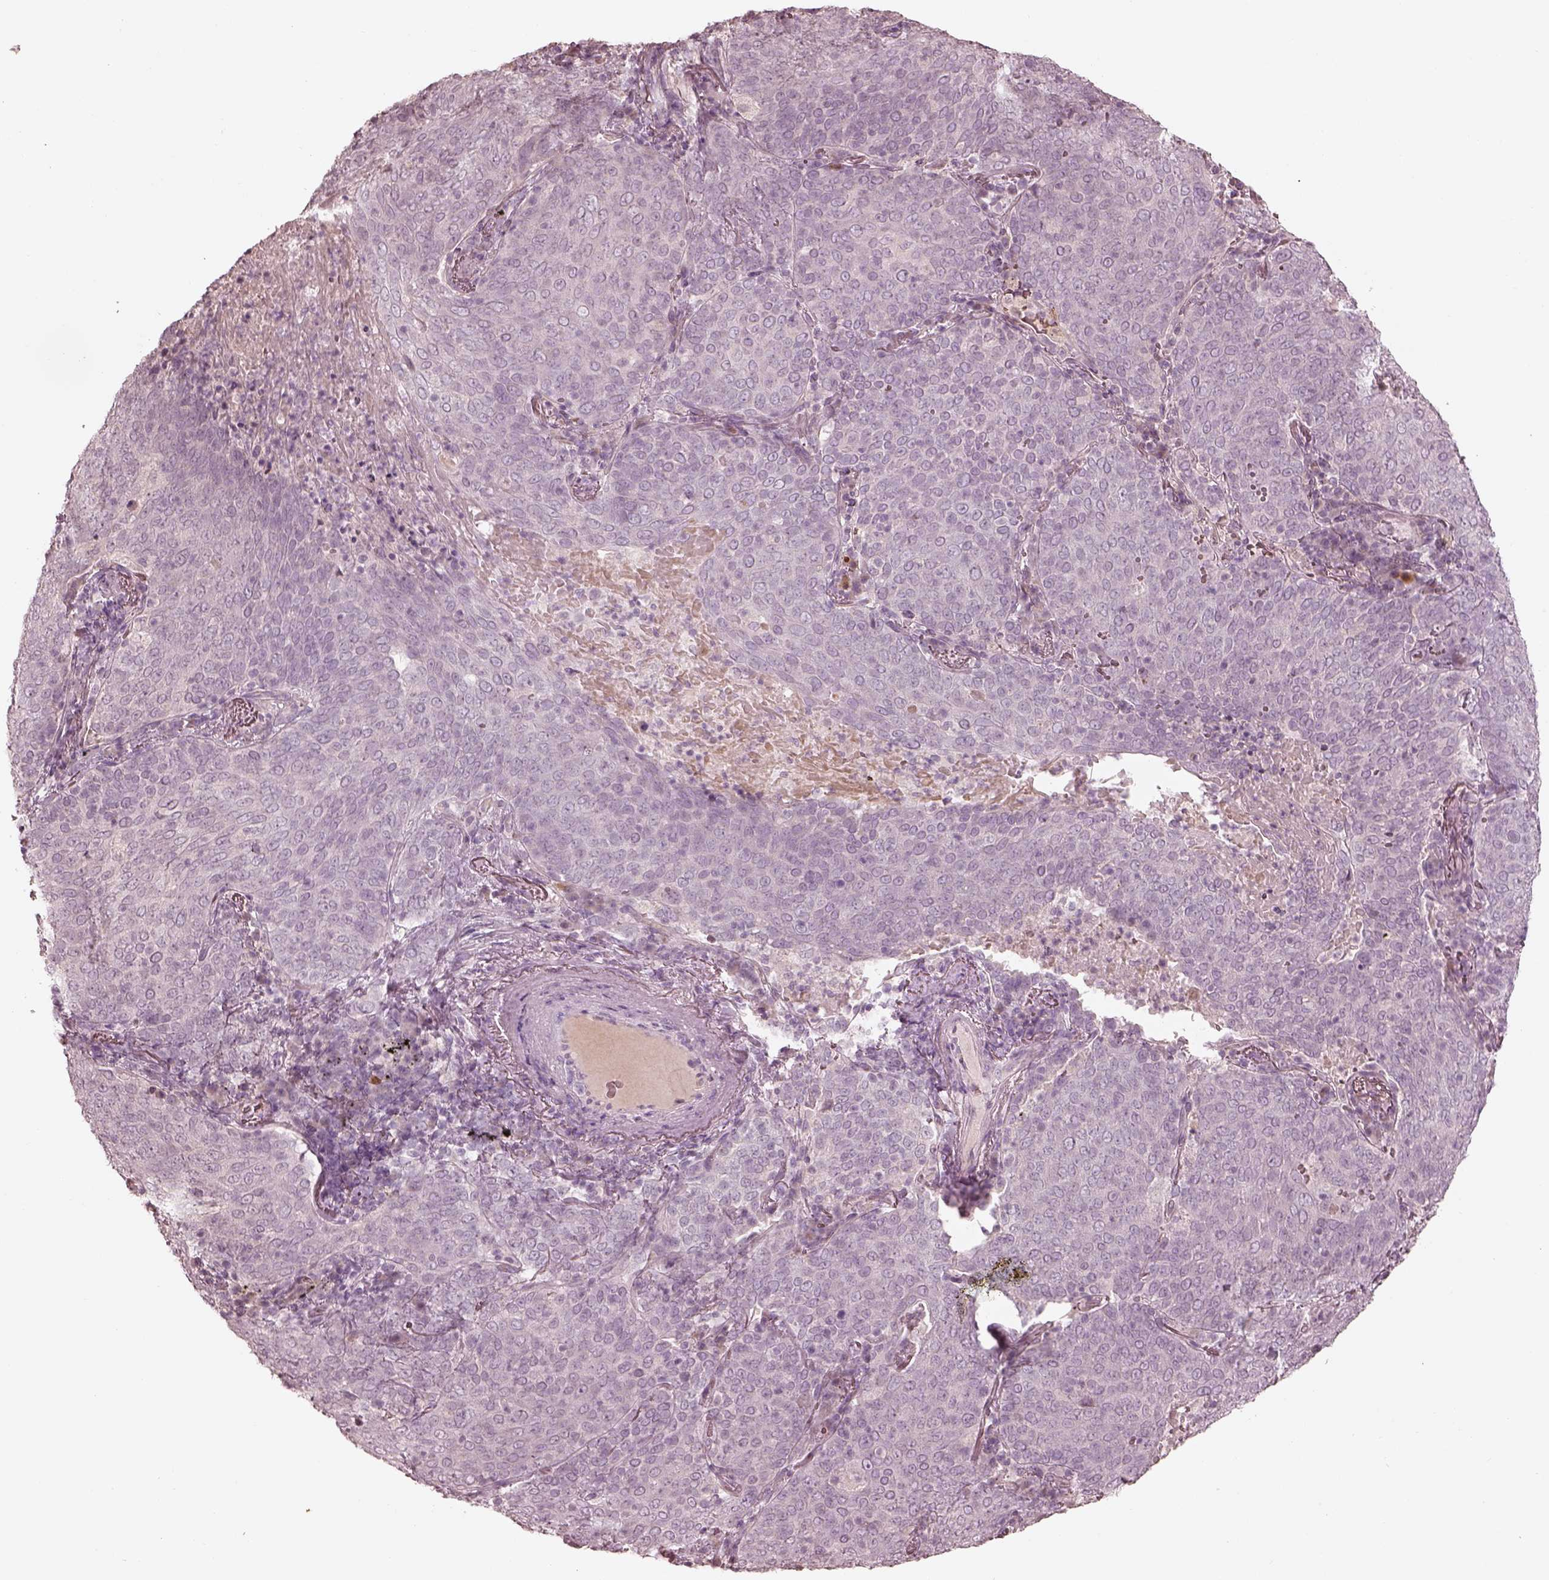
{"staining": {"intensity": "negative", "quantity": "none", "location": "none"}, "tissue": "lung cancer", "cell_type": "Tumor cells", "image_type": "cancer", "snomed": [{"axis": "morphology", "description": "Squamous cell carcinoma, NOS"}, {"axis": "topography", "description": "Lung"}], "caption": "An IHC image of squamous cell carcinoma (lung) is shown. There is no staining in tumor cells of squamous cell carcinoma (lung).", "gene": "ANKLE1", "patient": {"sex": "male", "age": 82}}